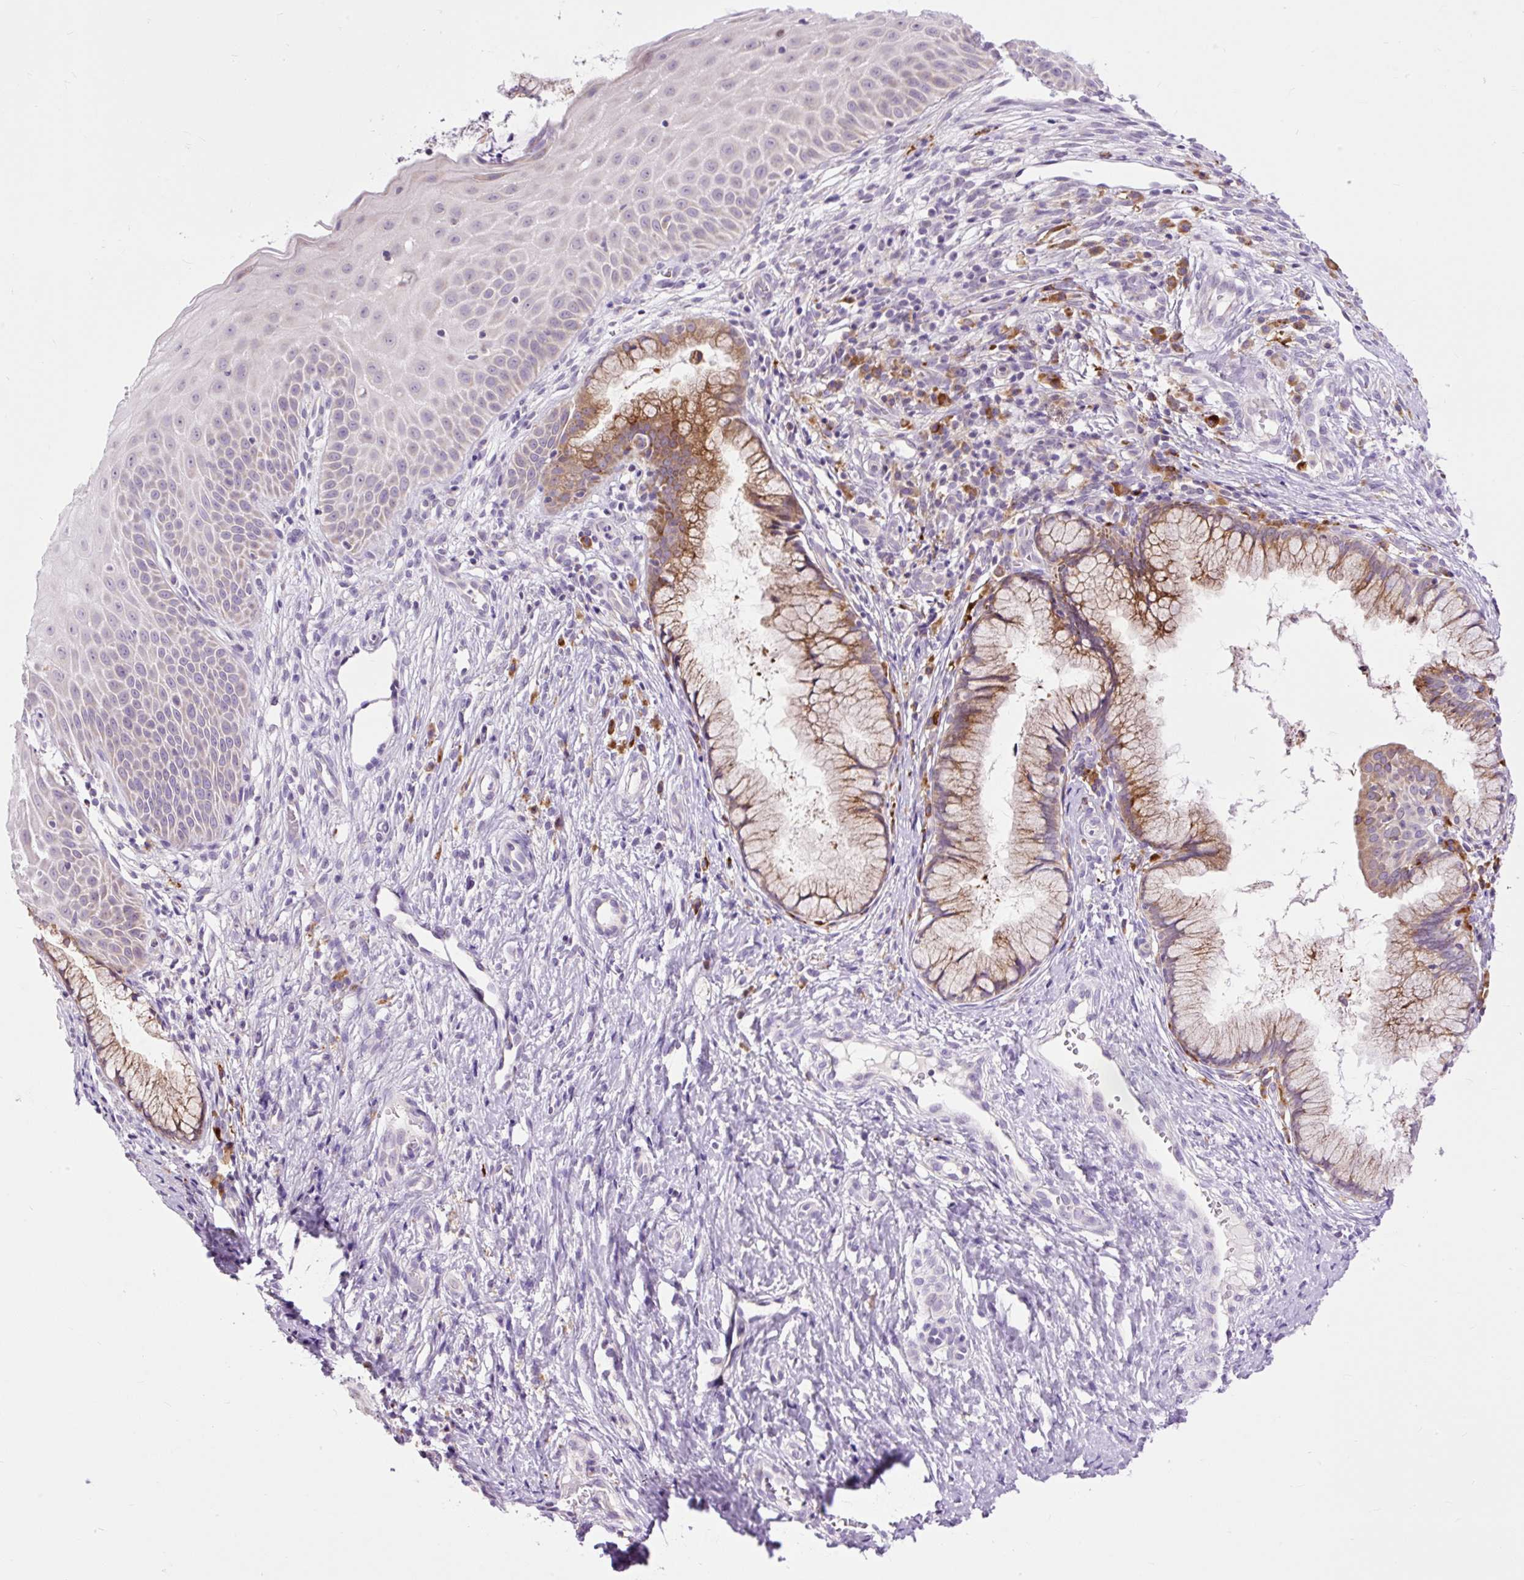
{"staining": {"intensity": "moderate", "quantity": "25%-75%", "location": "cytoplasmic/membranous"}, "tissue": "cervix", "cell_type": "Glandular cells", "image_type": "normal", "snomed": [{"axis": "morphology", "description": "Normal tissue, NOS"}, {"axis": "topography", "description": "Cervix"}], "caption": "Approximately 25%-75% of glandular cells in normal human cervix display moderate cytoplasmic/membranous protein staining as visualized by brown immunohistochemical staining.", "gene": "FMC1", "patient": {"sex": "female", "age": 36}}